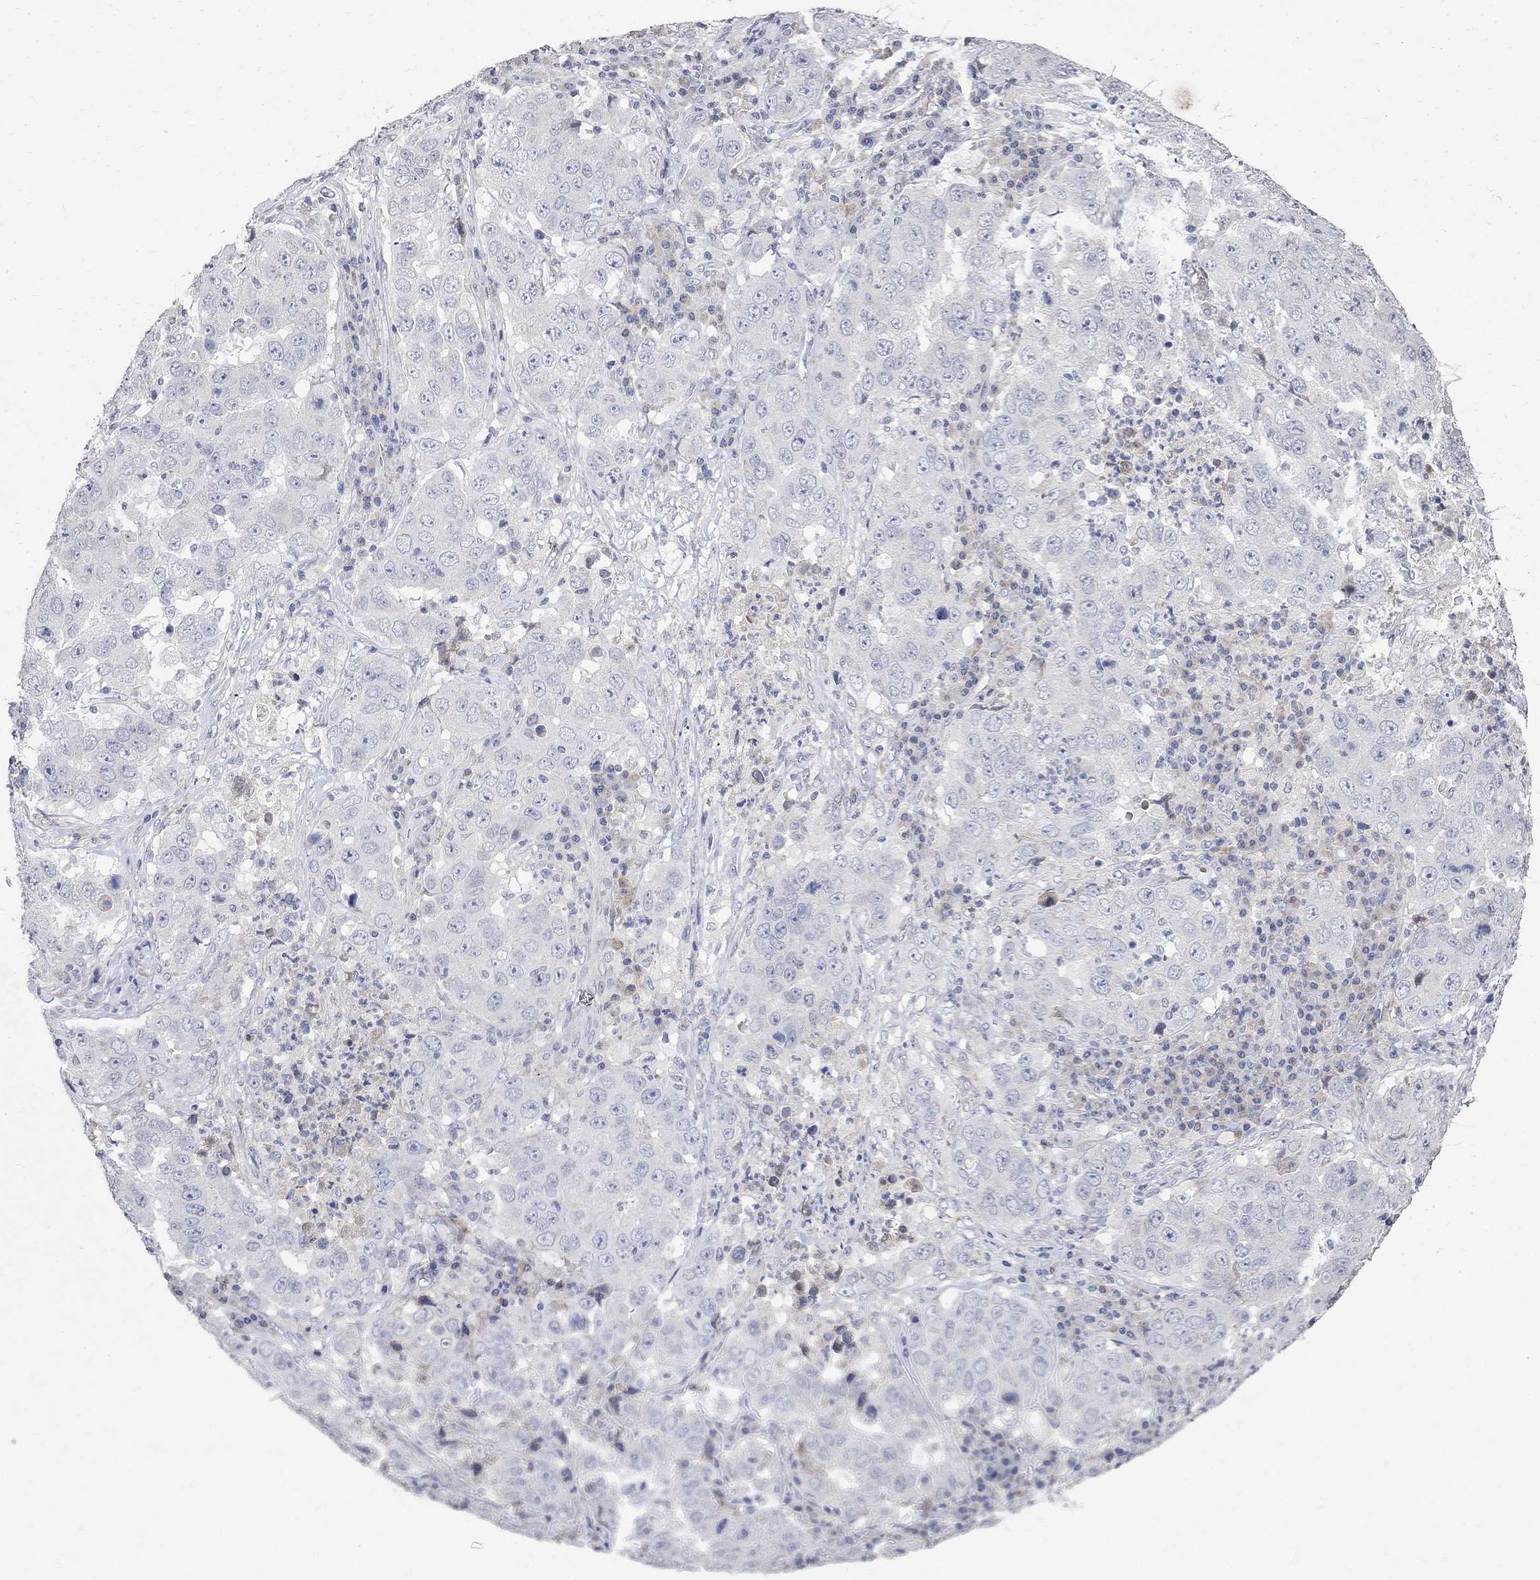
{"staining": {"intensity": "negative", "quantity": "none", "location": "none"}, "tissue": "lung cancer", "cell_type": "Tumor cells", "image_type": "cancer", "snomed": [{"axis": "morphology", "description": "Adenocarcinoma, NOS"}, {"axis": "topography", "description": "Lung"}], "caption": "Immunohistochemistry (IHC) of adenocarcinoma (lung) reveals no positivity in tumor cells. Brightfield microscopy of immunohistochemistry (IHC) stained with DAB (3,3'-diaminobenzidine) (brown) and hematoxylin (blue), captured at high magnification.", "gene": "TMEM169", "patient": {"sex": "male", "age": 73}}